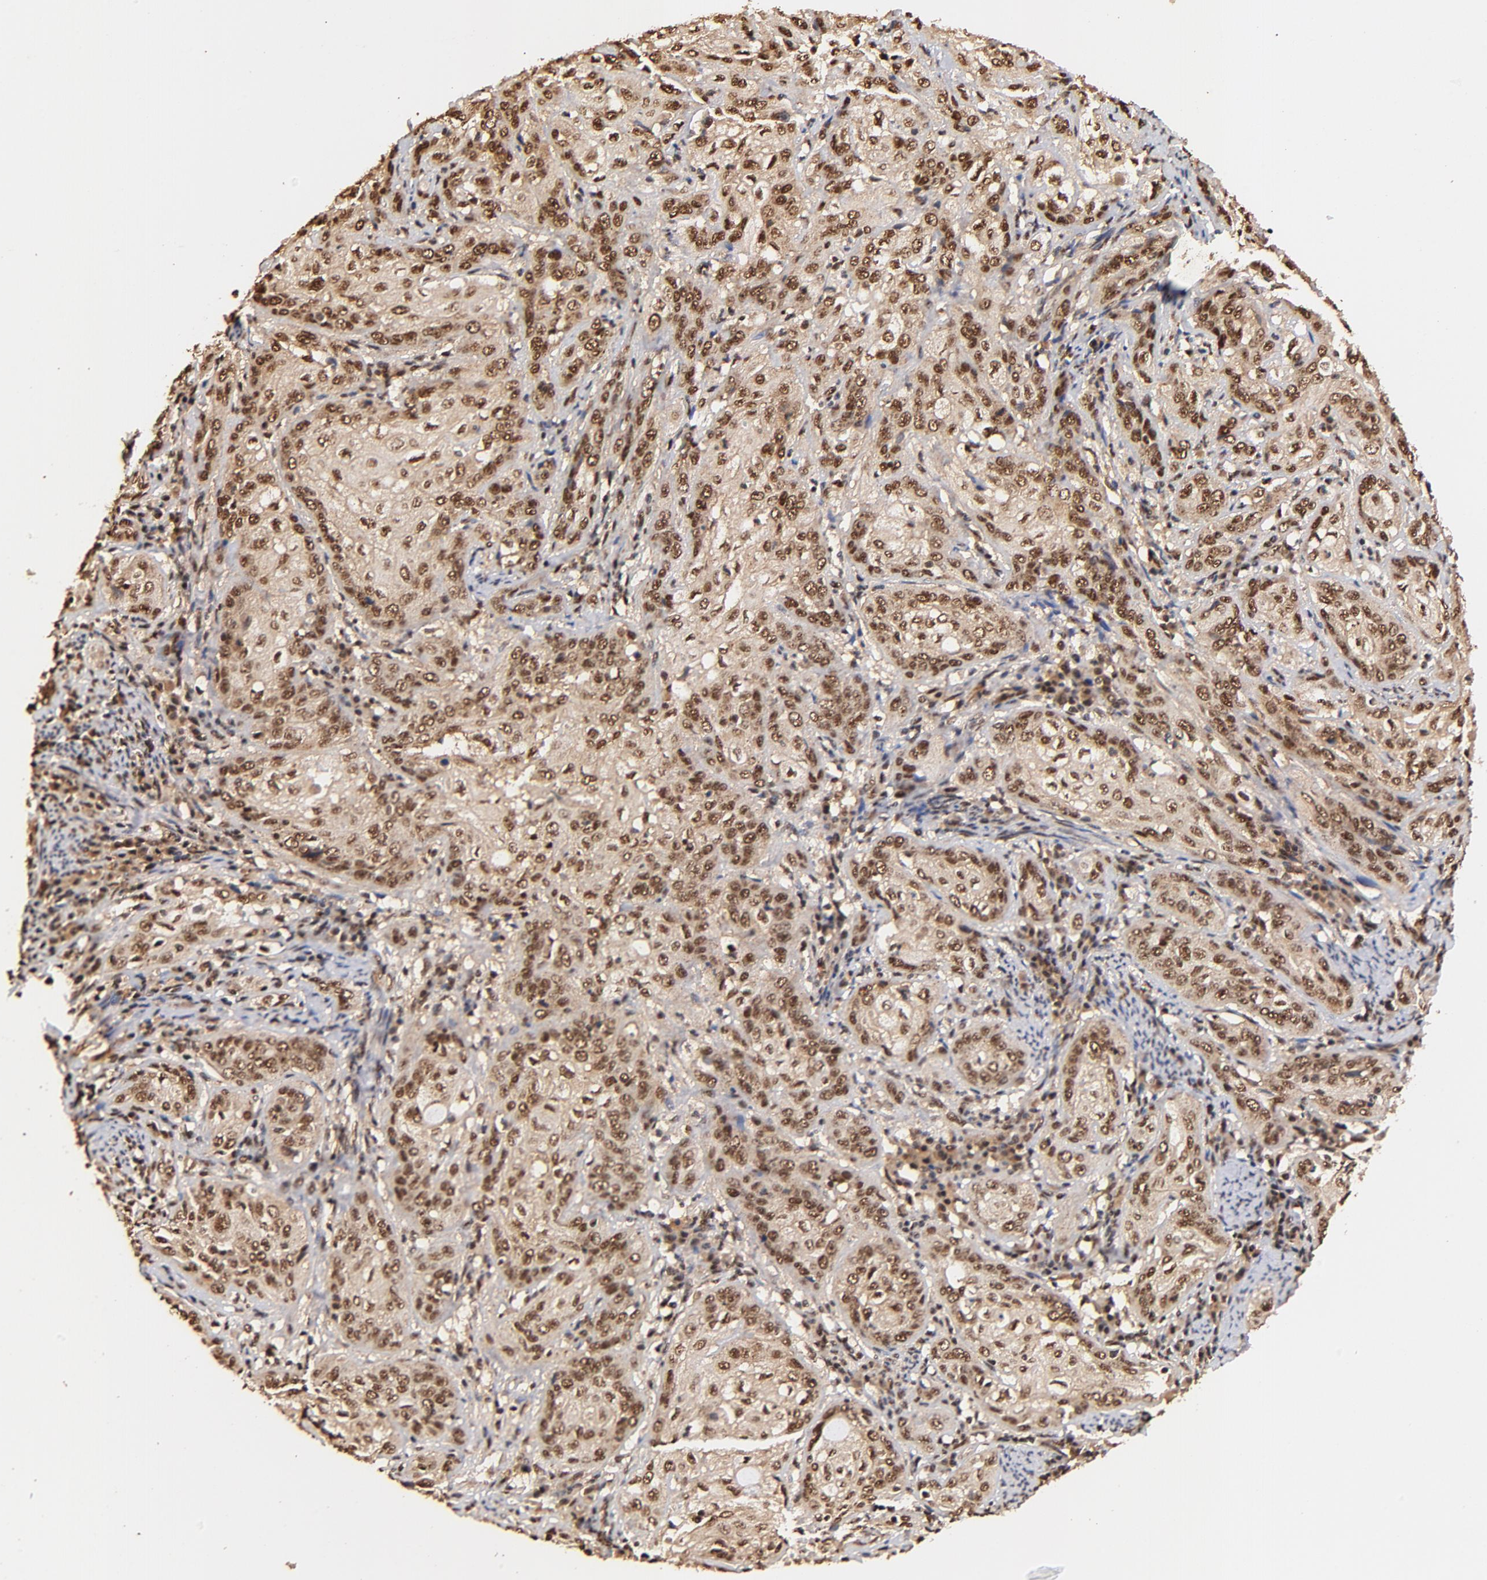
{"staining": {"intensity": "strong", "quantity": ">75%", "location": "cytoplasmic/membranous,nuclear"}, "tissue": "cervical cancer", "cell_type": "Tumor cells", "image_type": "cancer", "snomed": [{"axis": "morphology", "description": "Squamous cell carcinoma, NOS"}, {"axis": "topography", "description": "Cervix"}], "caption": "Immunohistochemical staining of cervical squamous cell carcinoma reveals strong cytoplasmic/membranous and nuclear protein expression in about >75% of tumor cells.", "gene": "MED12", "patient": {"sex": "female", "age": 41}}